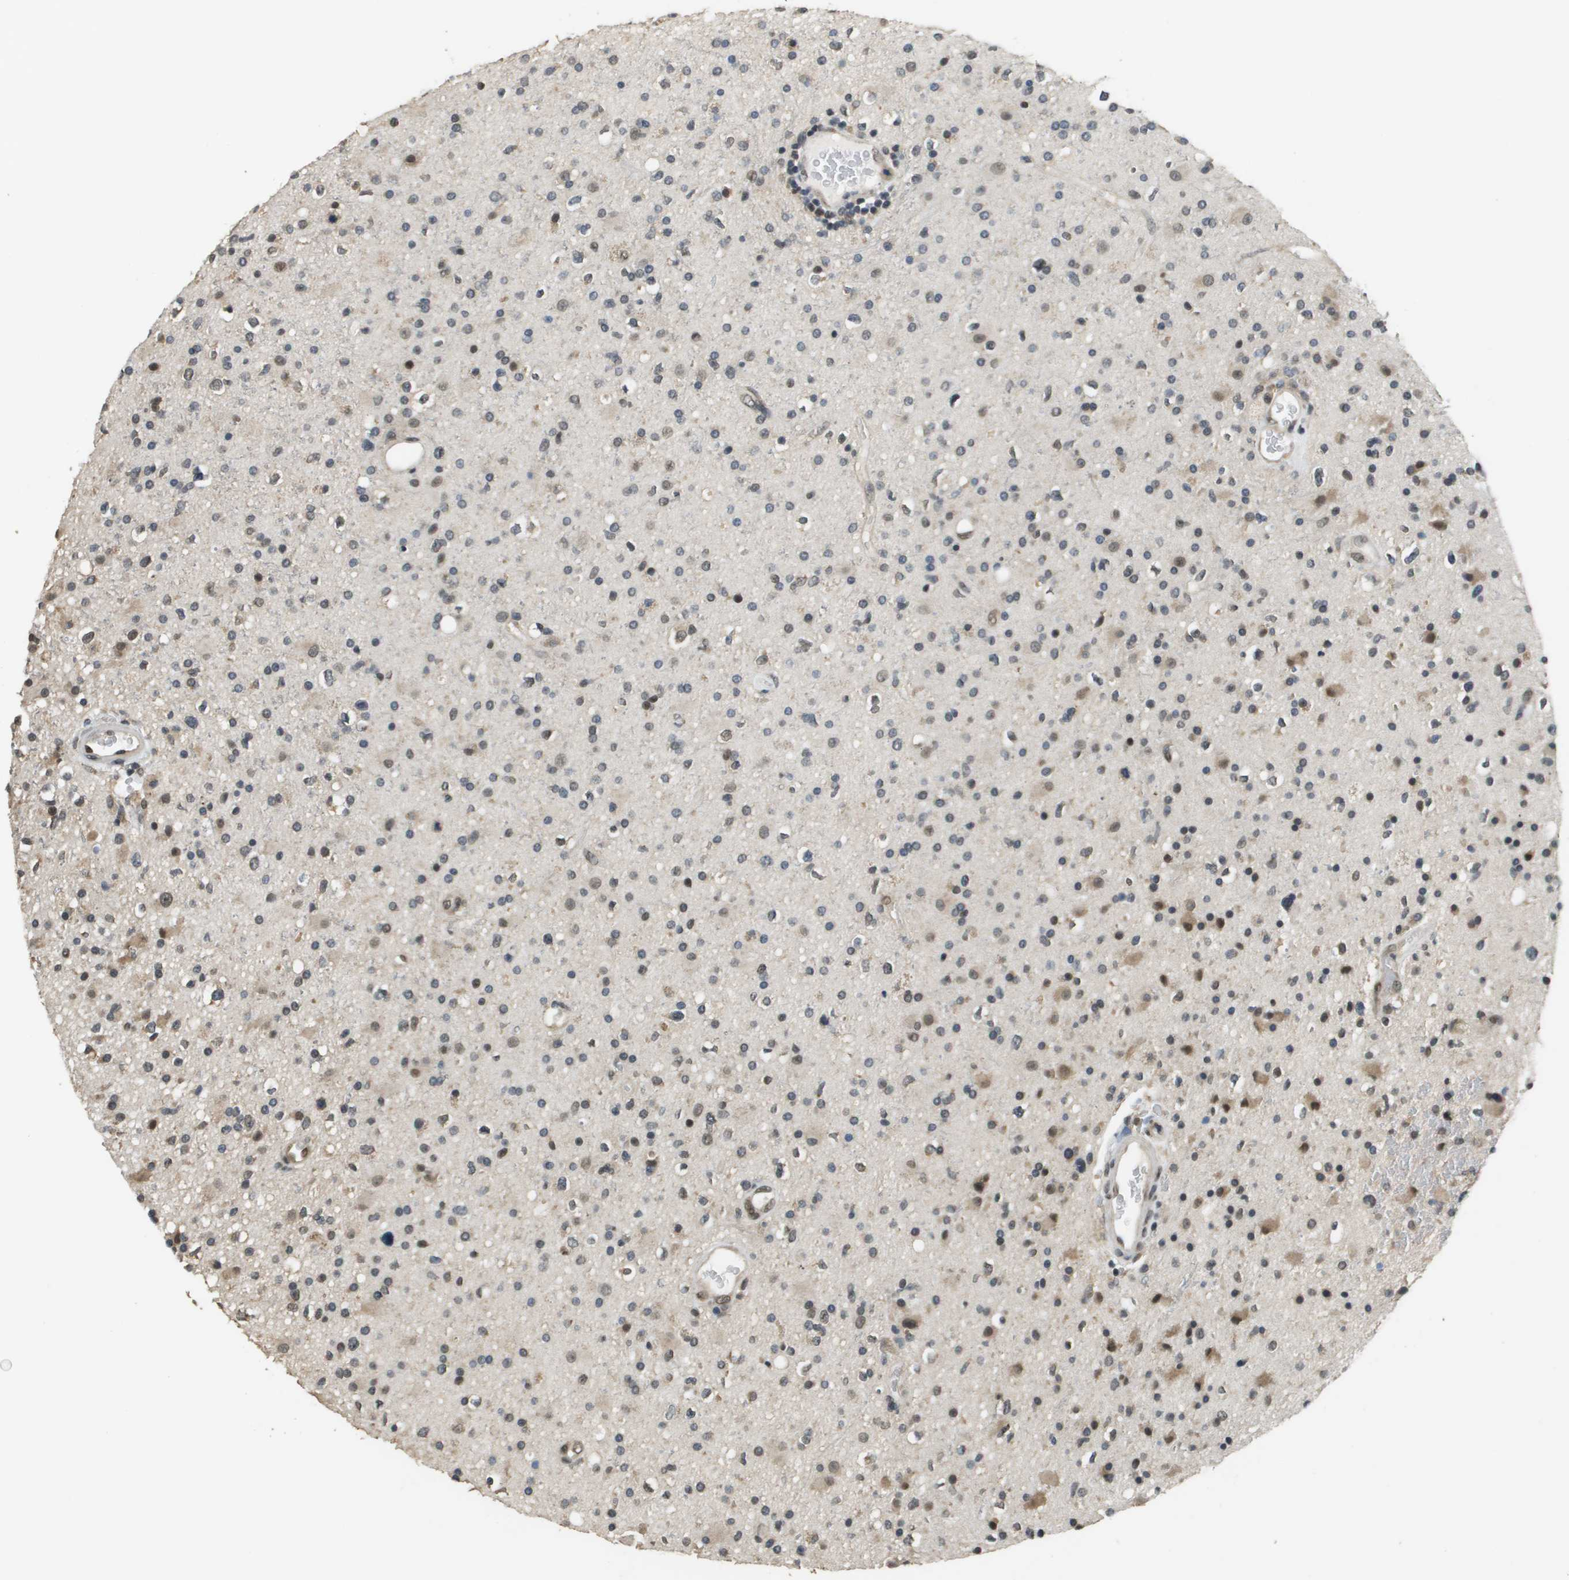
{"staining": {"intensity": "moderate", "quantity": "<25%", "location": "nuclear"}, "tissue": "glioma", "cell_type": "Tumor cells", "image_type": "cancer", "snomed": [{"axis": "morphology", "description": "Glioma, malignant, High grade"}, {"axis": "topography", "description": "Brain"}], "caption": "This is a photomicrograph of immunohistochemistry (IHC) staining of malignant glioma (high-grade), which shows moderate positivity in the nuclear of tumor cells.", "gene": "FANCC", "patient": {"sex": "male", "age": 33}}